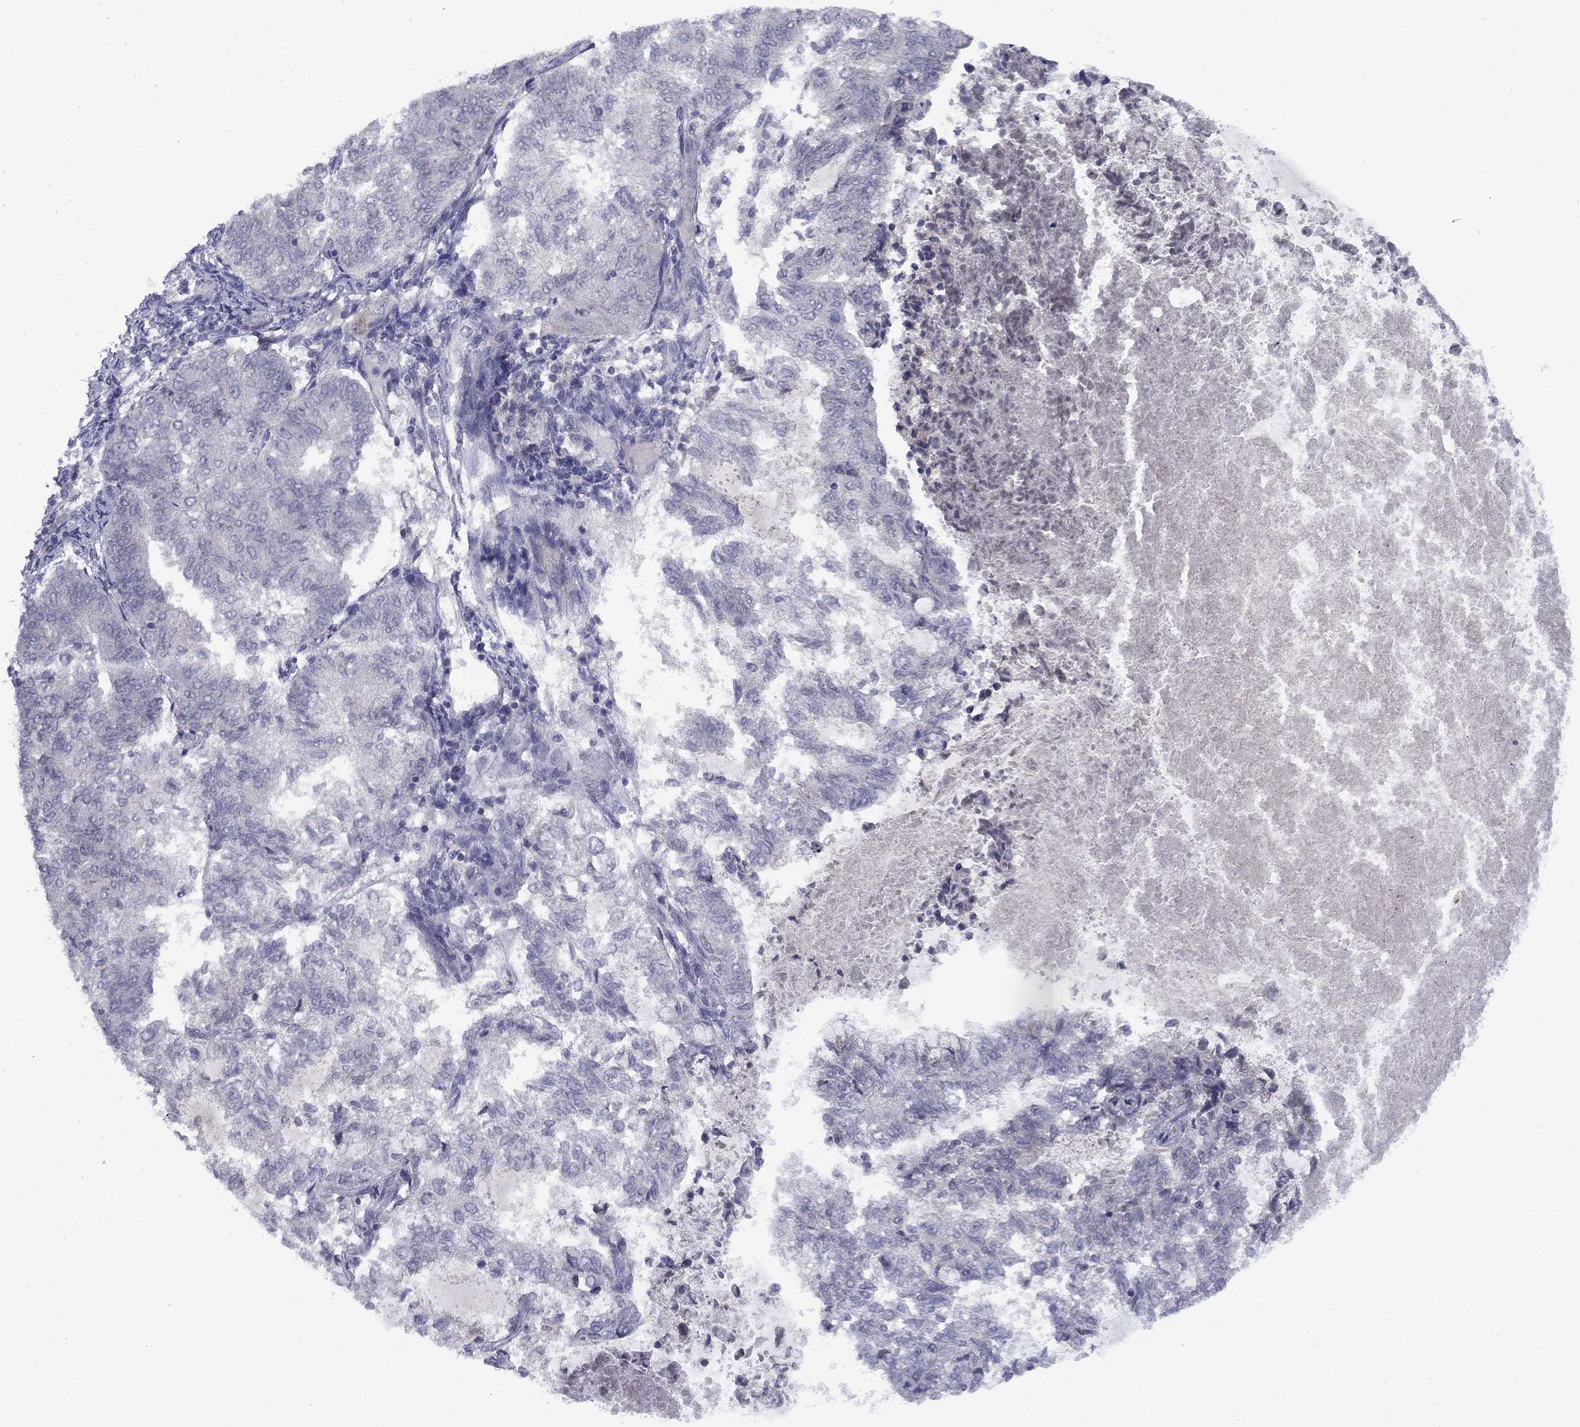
{"staining": {"intensity": "negative", "quantity": "none", "location": "none"}, "tissue": "endometrial cancer", "cell_type": "Tumor cells", "image_type": "cancer", "snomed": [{"axis": "morphology", "description": "Adenocarcinoma, NOS"}, {"axis": "topography", "description": "Endometrium"}], "caption": "An immunohistochemistry (IHC) image of adenocarcinoma (endometrial) is shown. There is no staining in tumor cells of adenocarcinoma (endometrial).", "gene": "CACNA1A", "patient": {"sex": "female", "age": 65}}